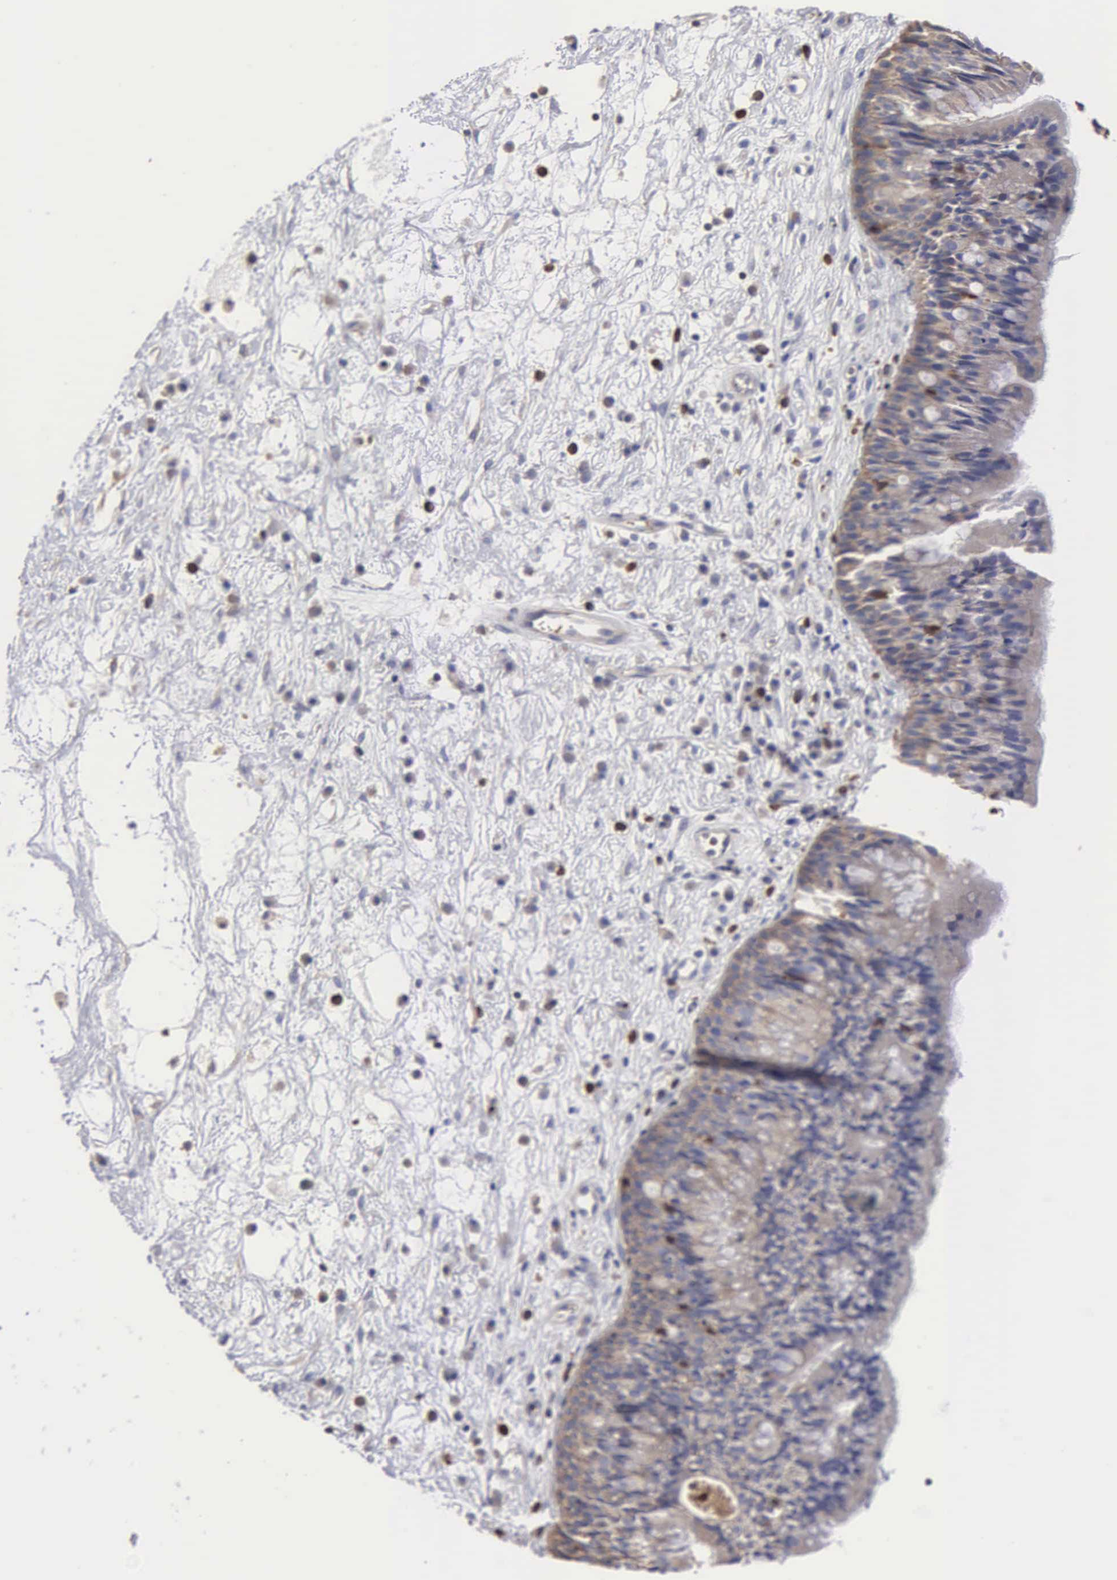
{"staining": {"intensity": "weak", "quantity": "25%-75%", "location": "cytoplasmic/membranous"}, "tissue": "nasopharynx", "cell_type": "Respiratory epithelial cells", "image_type": "normal", "snomed": [{"axis": "morphology", "description": "Normal tissue, NOS"}, {"axis": "topography", "description": "Nasopharynx"}], "caption": "An IHC image of normal tissue is shown. Protein staining in brown highlights weak cytoplasmic/membranous positivity in nasopharynx within respiratory epithelial cells.", "gene": "G6PD", "patient": {"sex": "male", "age": 13}}